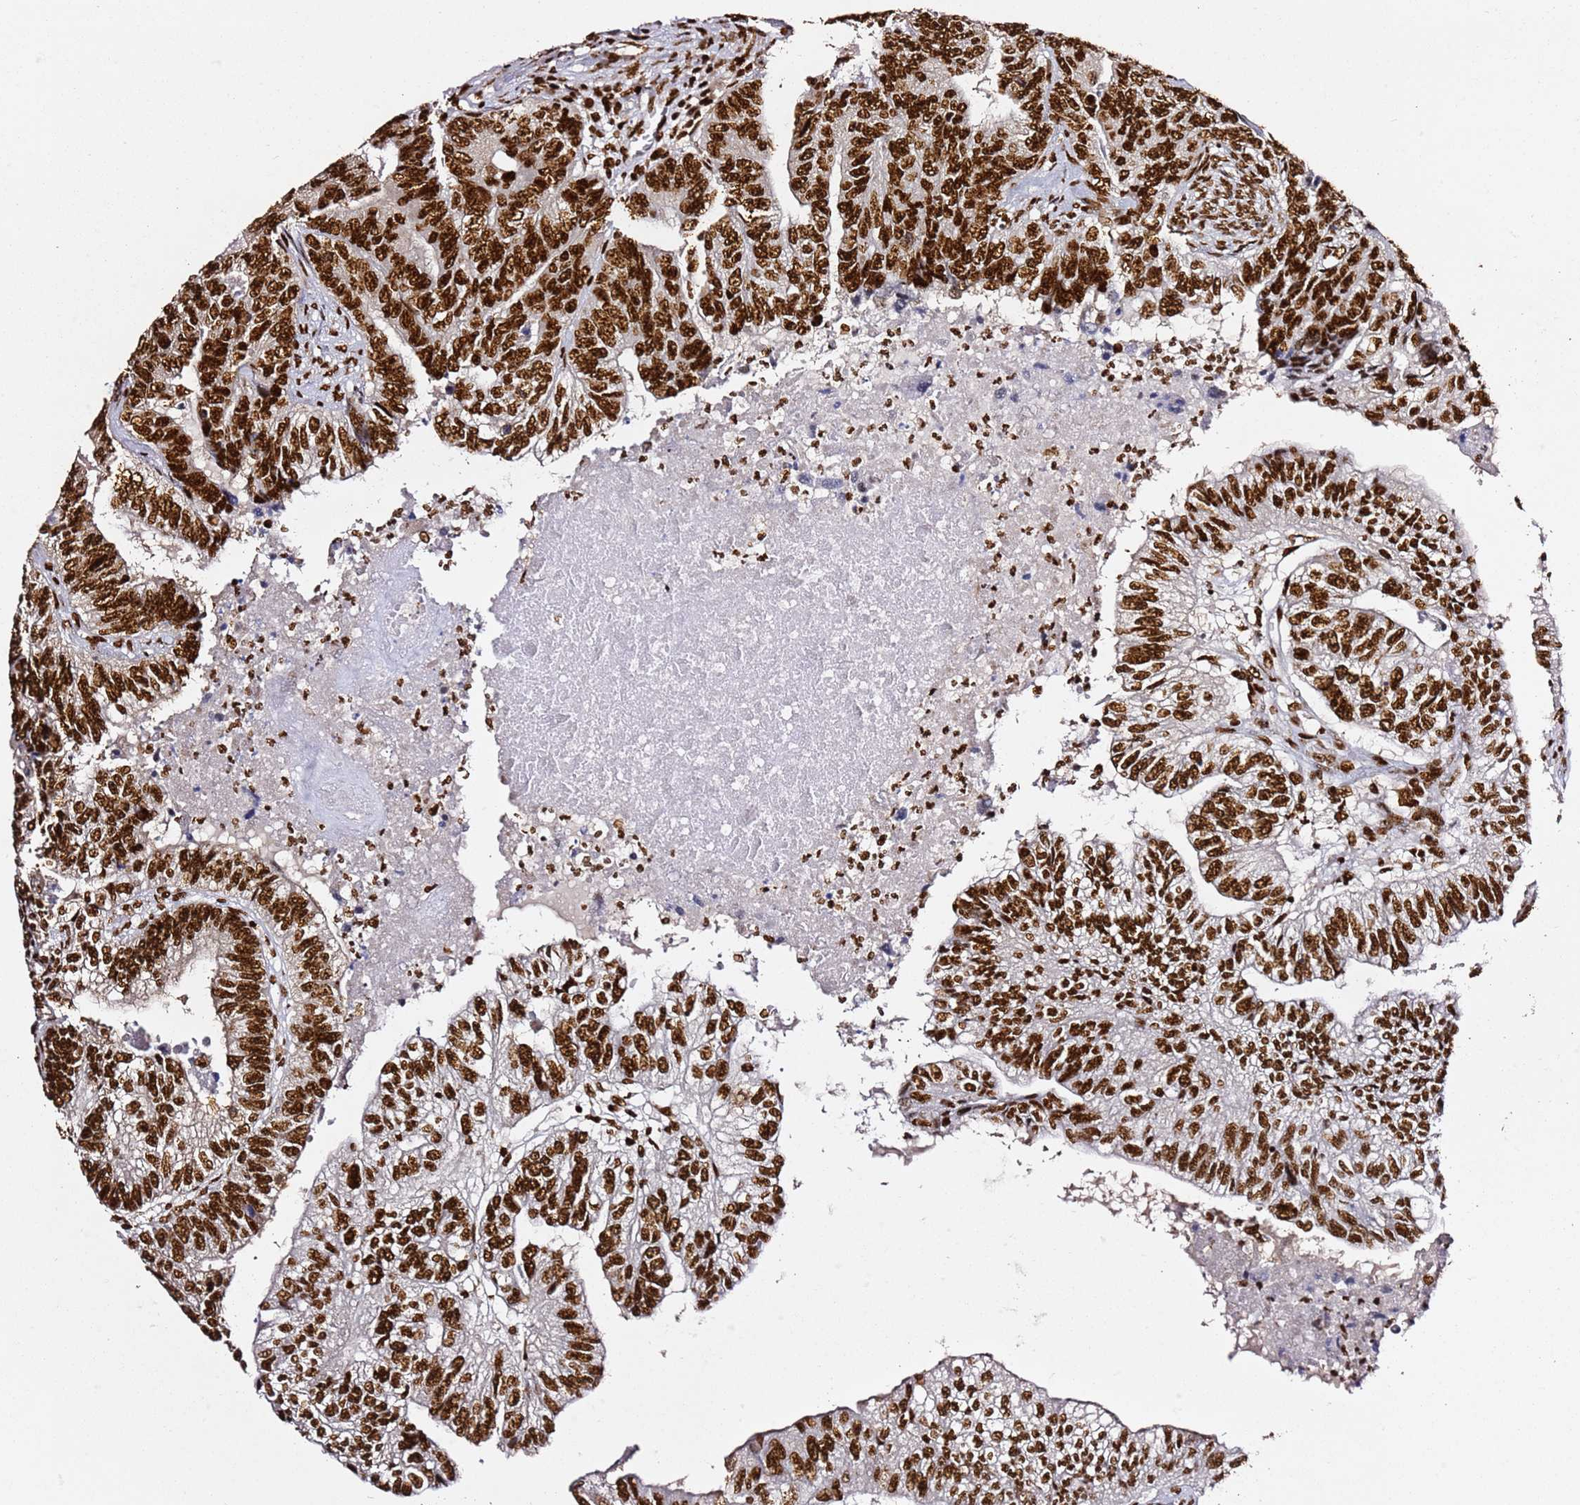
{"staining": {"intensity": "strong", "quantity": ">75%", "location": "nuclear"}, "tissue": "colorectal cancer", "cell_type": "Tumor cells", "image_type": "cancer", "snomed": [{"axis": "morphology", "description": "Adenocarcinoma, NOS"}, {"axis": "topography", "description": "Colon"}], "caption": "An image of human colorectal cancer (adenocarcinoma) stained for a protein exhibits strong nuclear brown staining in tumor cells. (IHC, brightfield microscopy, high magnification).", "gene": "C6orf226", "patient": {"sex": "female", "age": 67}}